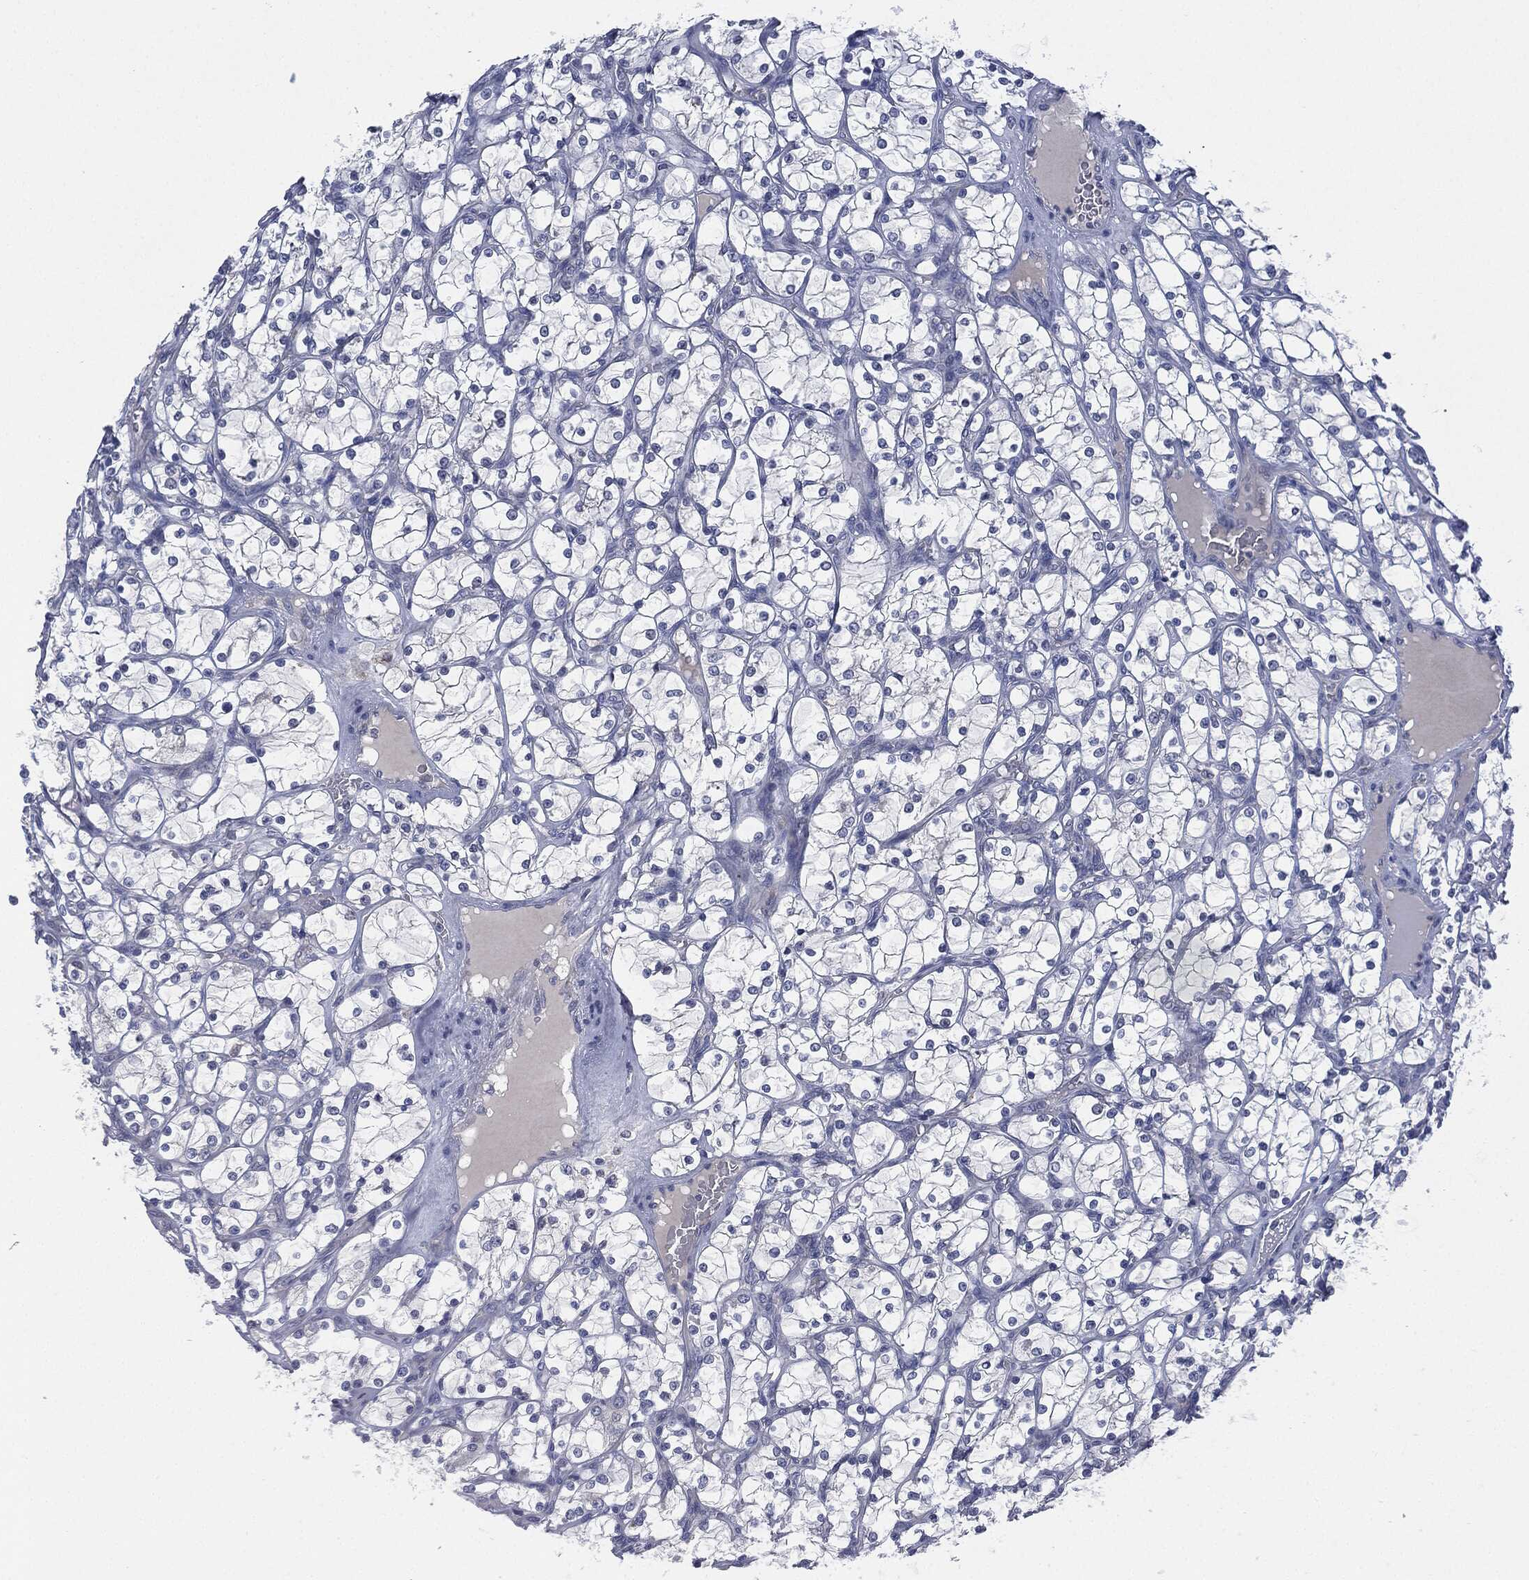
{"staining": {"intensity": "negative", "quantity": "none", "location": "none"}, "tissue": "renal cancer", "cell_type": "Tumor cells", "image_type": "cancer", "snomed": [{"axis": "morphology", "description": "Adenocarcinoma, NOS"}, {"axis": "topography", "description": "Kidney"}], "caption": "This is an immunohistochemistry (IHC) photomicrograph of renal cancer (adenocarcinoma). There is no positivity in tumor cells.", "gene": "SIGLEC9", "patient": {"sex": "female", "age": 69}}